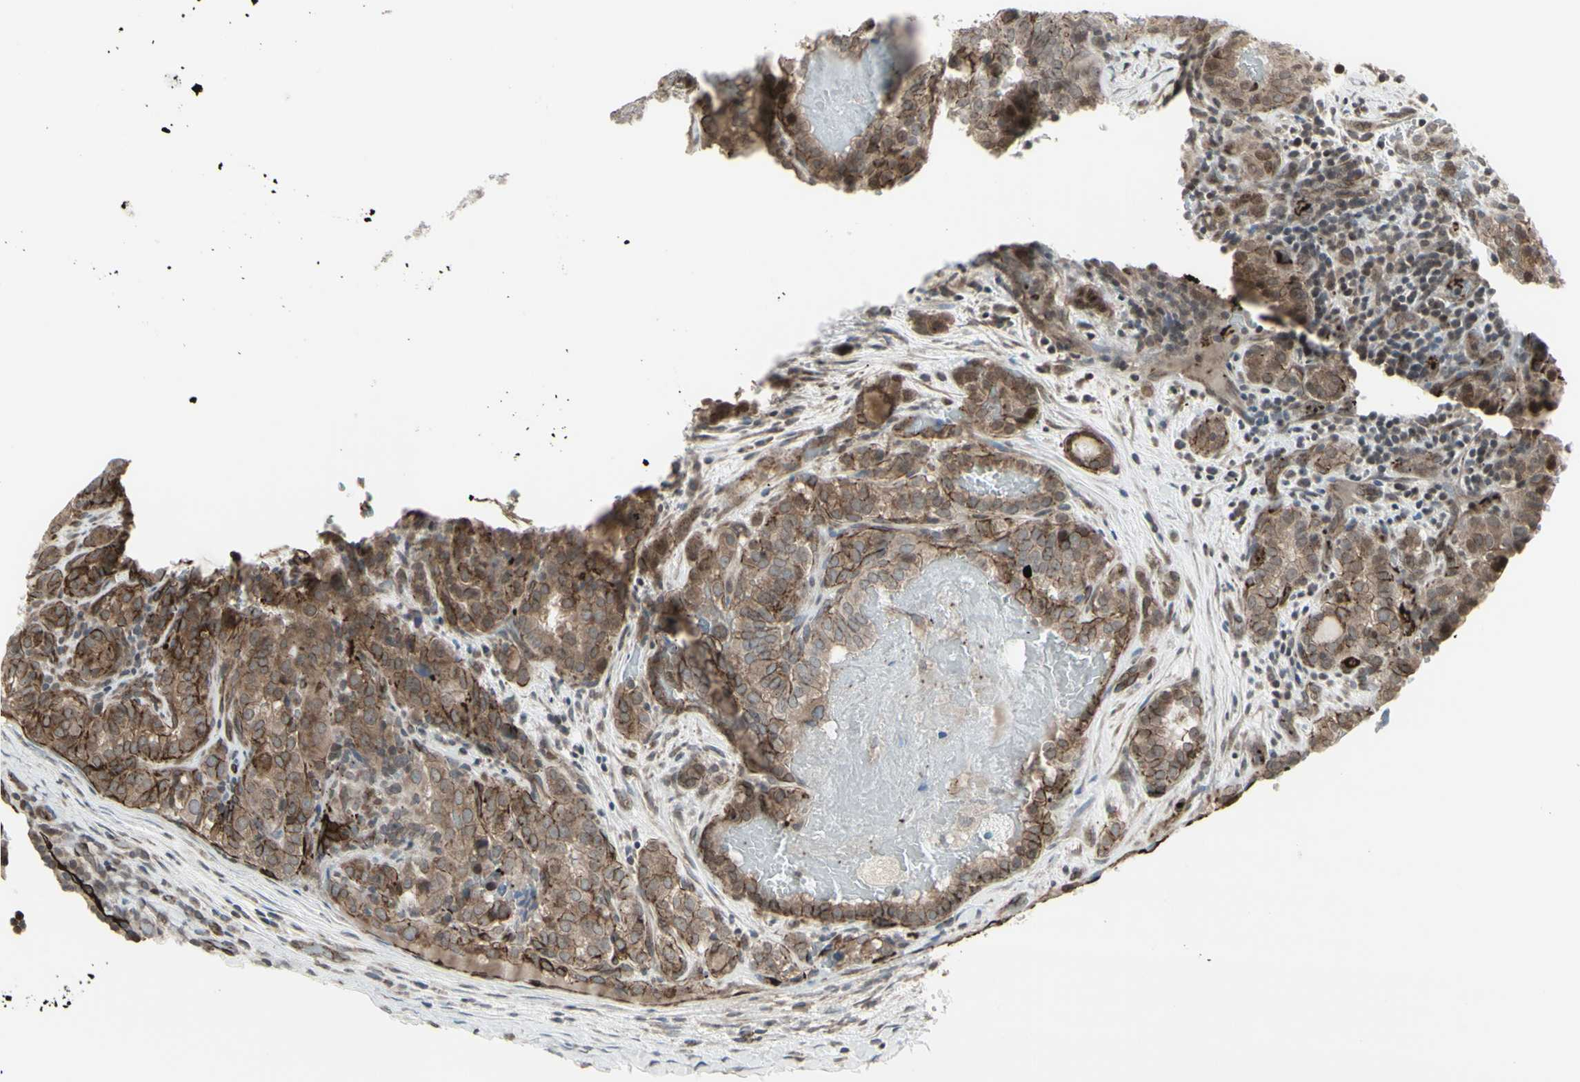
{"staining": {"intensity": "moderate", "quantity": ">75%", "location": "cytoplasmic/membranous,nuclear"}, "tissue": "thyroid cancer", "cell_type": "Tumor cells", "image_type": "cancer", "snomed": [{"axis": "morphology", "description": "Normal tissue, NOS"}, {"axis": "morphology", "description": "Papillary adenocarcinoma, NOS"}, {"axis": "topography", "description": "Thyroid gland"}], "caption": "The photomicrograph demonstrates staining of thyroid papillary adenocarcinoma, revealing moderate cytoplasmic/membranous and nuclear protein staining (brown color) within tumor cells.", "gene": "DTX3L", "patient": {"sex": "female", "age": 30}}